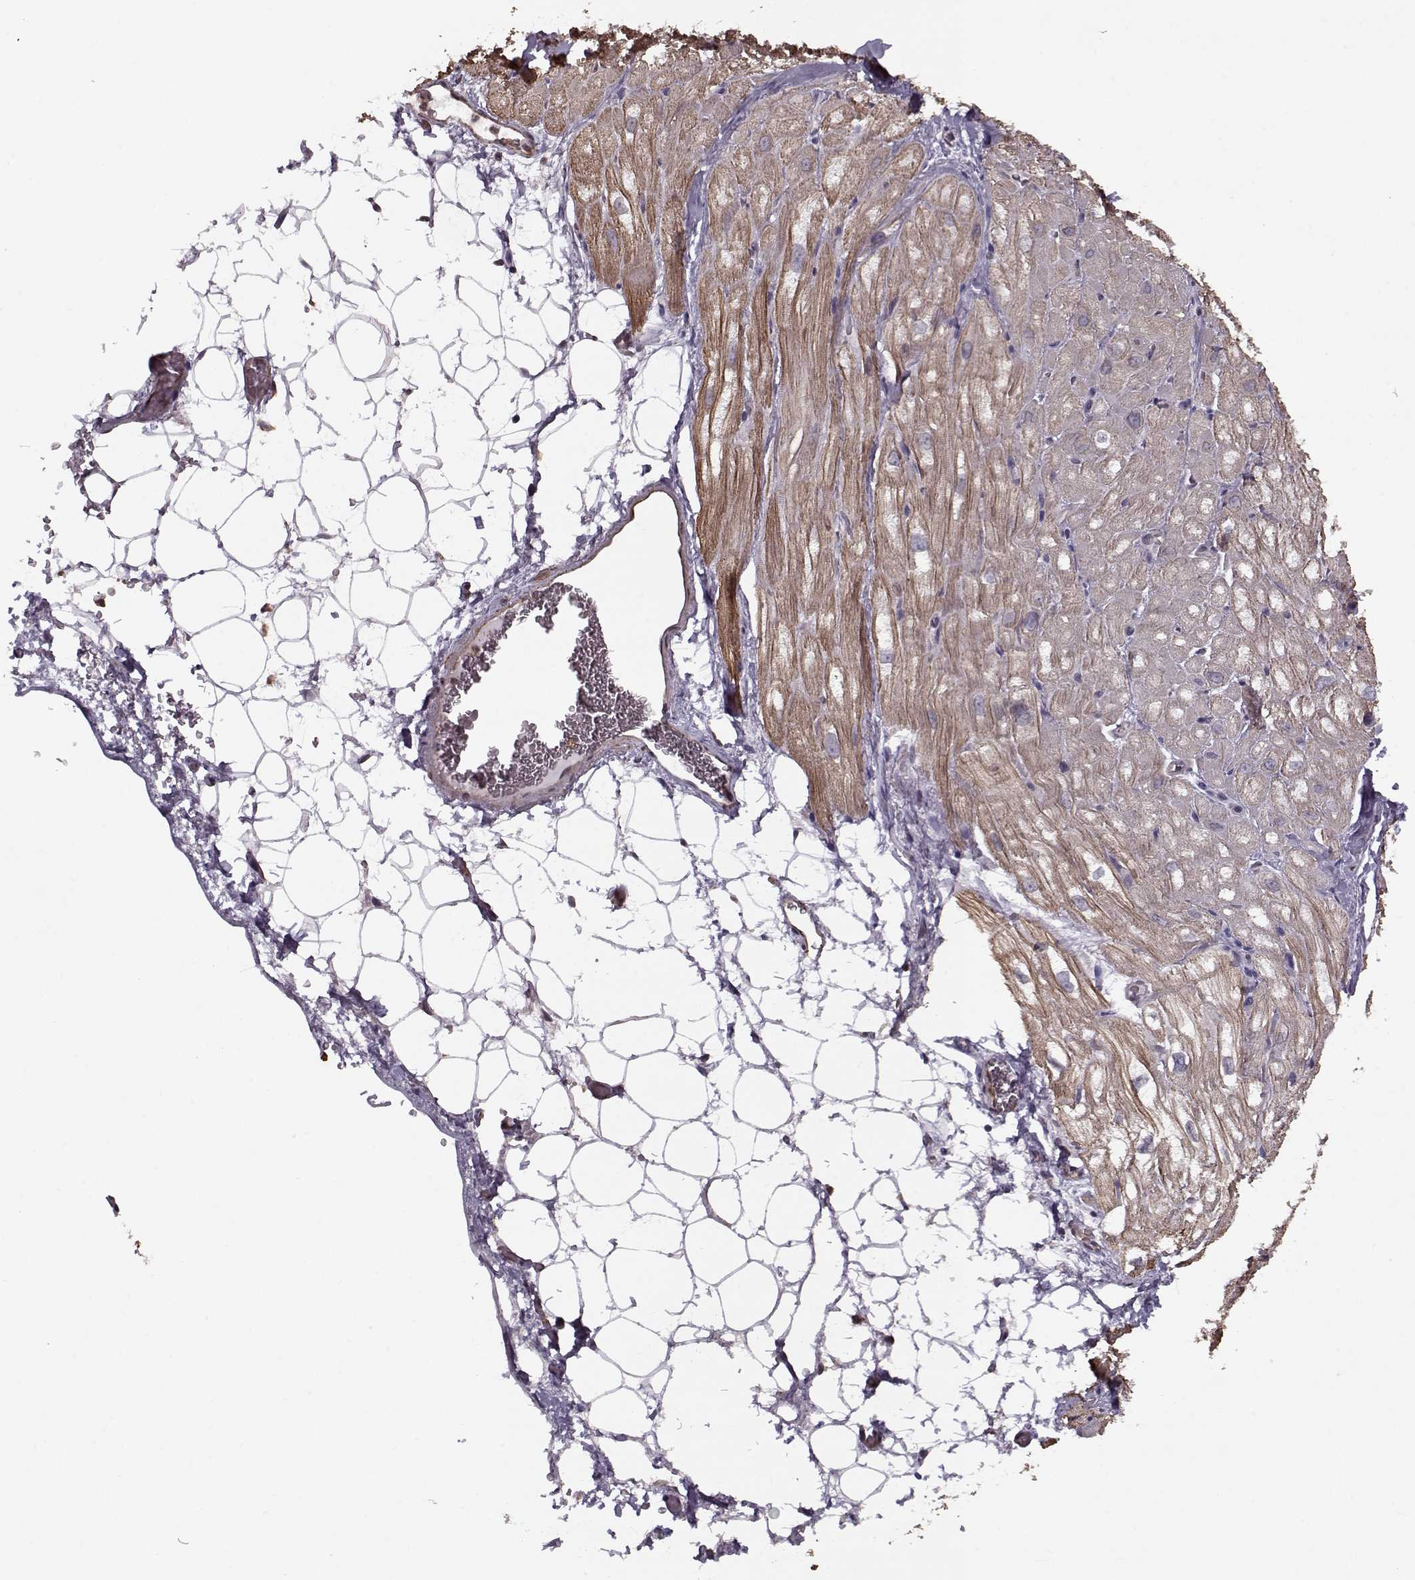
{"staining": {"intensity": "moderate", "quantity": "<25%", "location": "cytoplasmic/membranous"}, "tissue": "heart muscle", "cell_type": "Cardiomyocytes", "image_type": "normal", "snomed": [{"axis": "morphology", "description": "Normal tissue, NOS"}, {"axis": "topography", "description": "Heart"}], "caption": "Immunohistochemistry micrograph of unremarkable heart muscle: human heart muscle stained using IHC demonstrates low levels of moderate protein expression localized specifically in the cytoplasmic/membranous of cardiomyocytes, appearing as a cytoplasmic/membranous brown color.", "gene": "KRT9", "patient": {"sex": "male", "age": 61}}